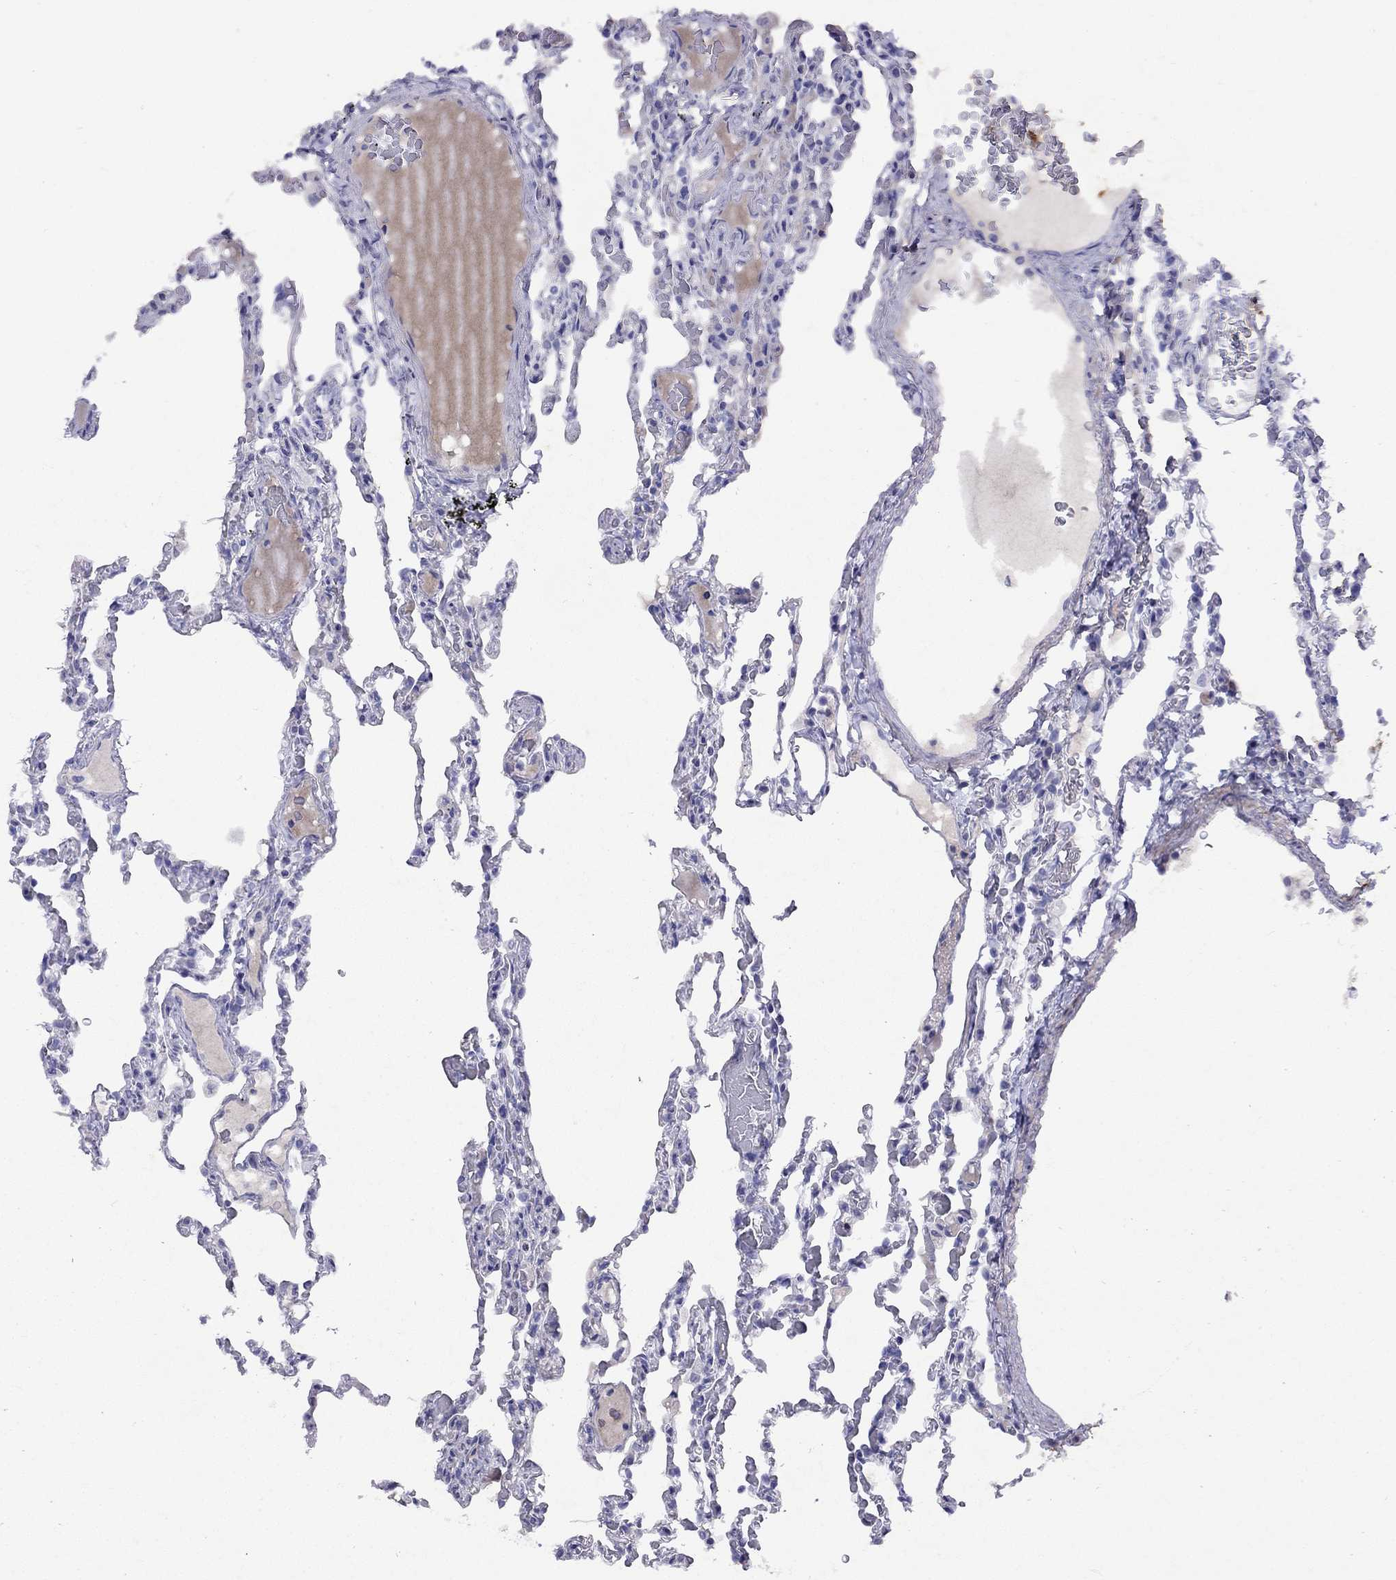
{"staining": {"intensity": "negative", "quantity": "none", "location": "none"}, "tissue": "lung", "cell_type": "Alveolar cells", "image_type": "normal", "snomed": [{"axis": "morphology", "description": "Normal tissue, NOS"}, {"axis": "topography", "description": "Lung"}], "caption": "IHC histopathology image of benign lung: lung stained with DAB exhibits no significant protein staining in alveolar cells.", "gene": "GNAT3", "patient": {"sex": "female", "age": 43}}